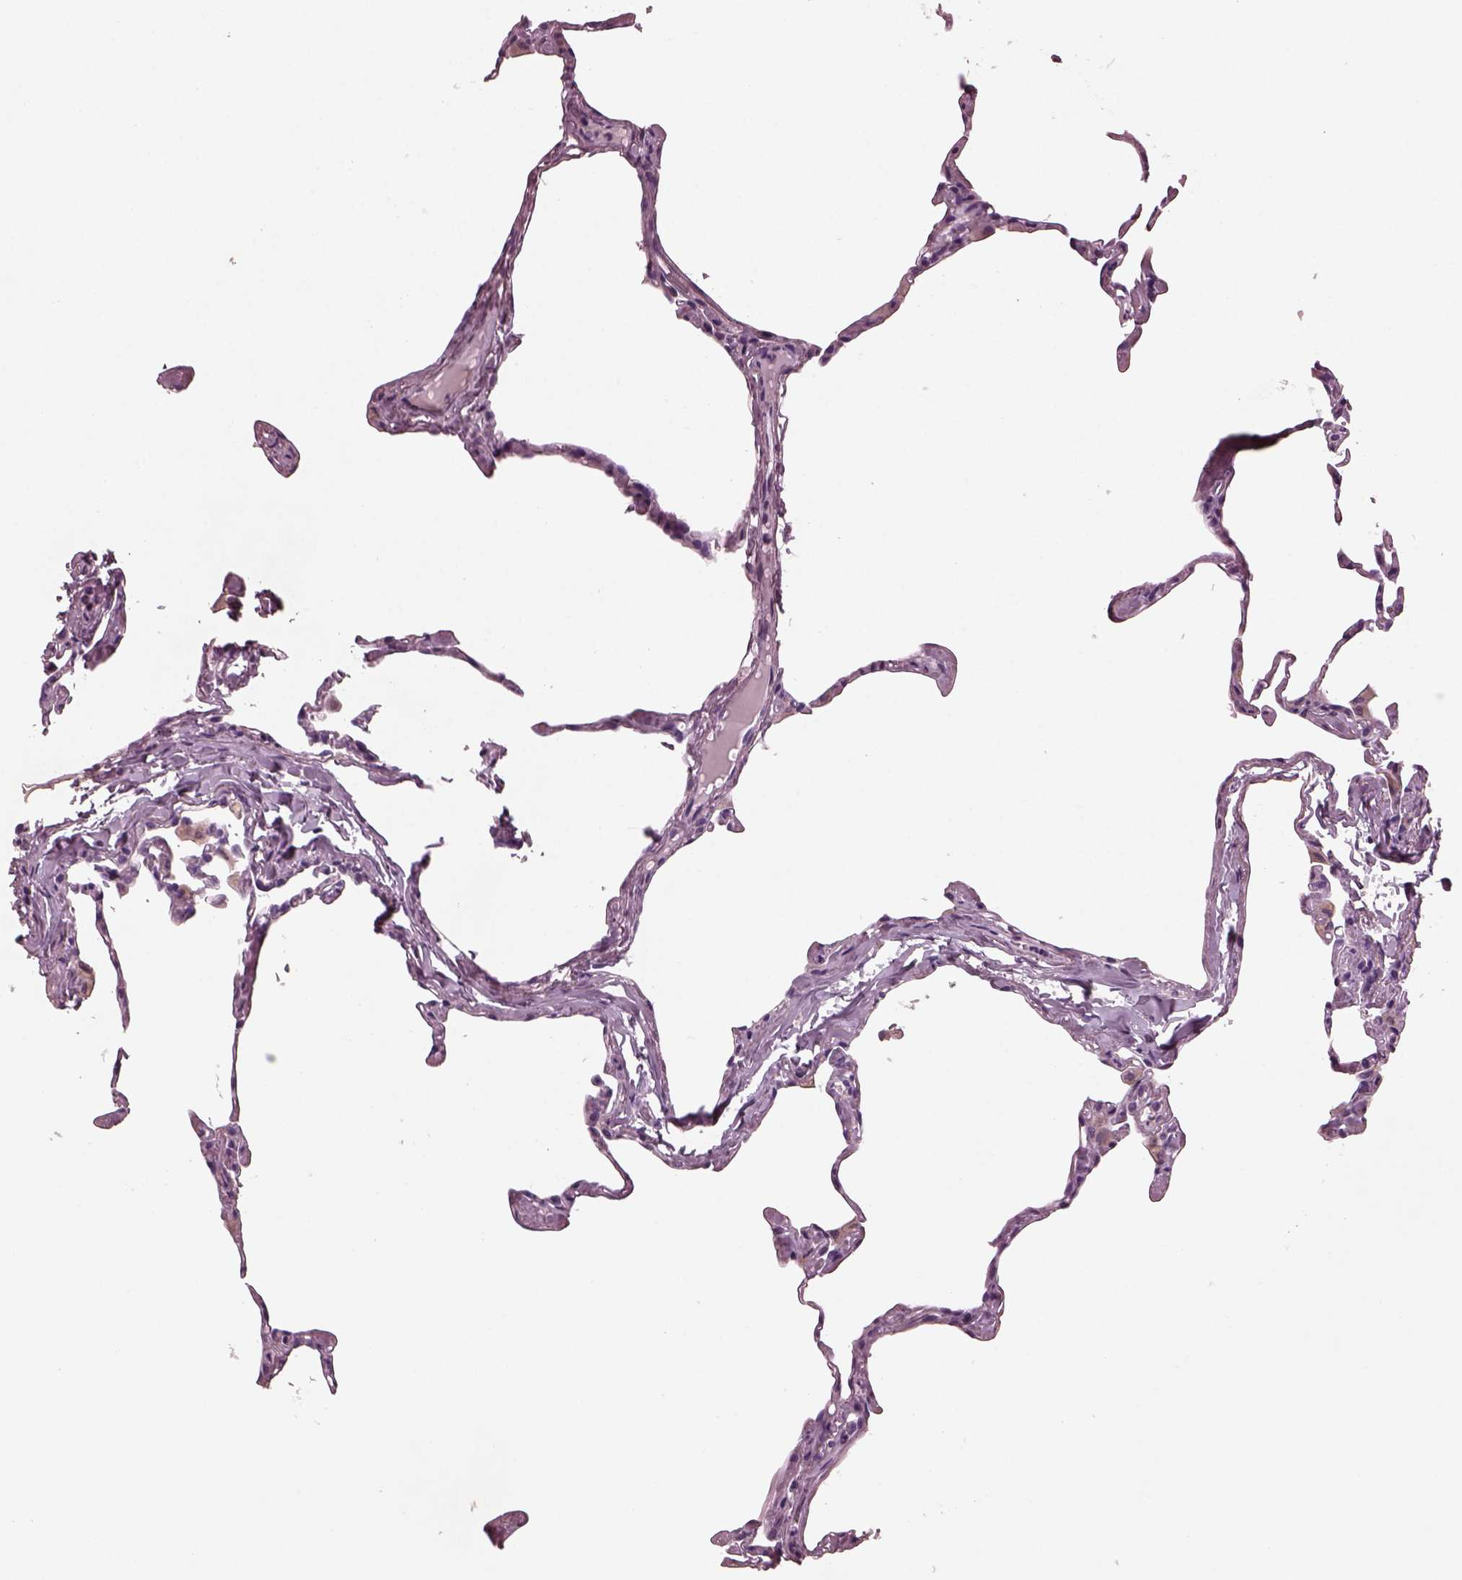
{"staining": {"intensity": "negative", "quantity": "none", "location": "none"}, "tissue": "lung", "cell_type": "Alveolar cells", "image_type": "normal", "snomed": [{"axis": "morphology", "description": "Normal tissue, NOS"}, {"axis": "topography", "description": "Lung"}], "caption": "The image displays no staining of alveolar cells in benign lung.", "gene": "AP4M1", "patient": {"sex": "male", "age": 65}}